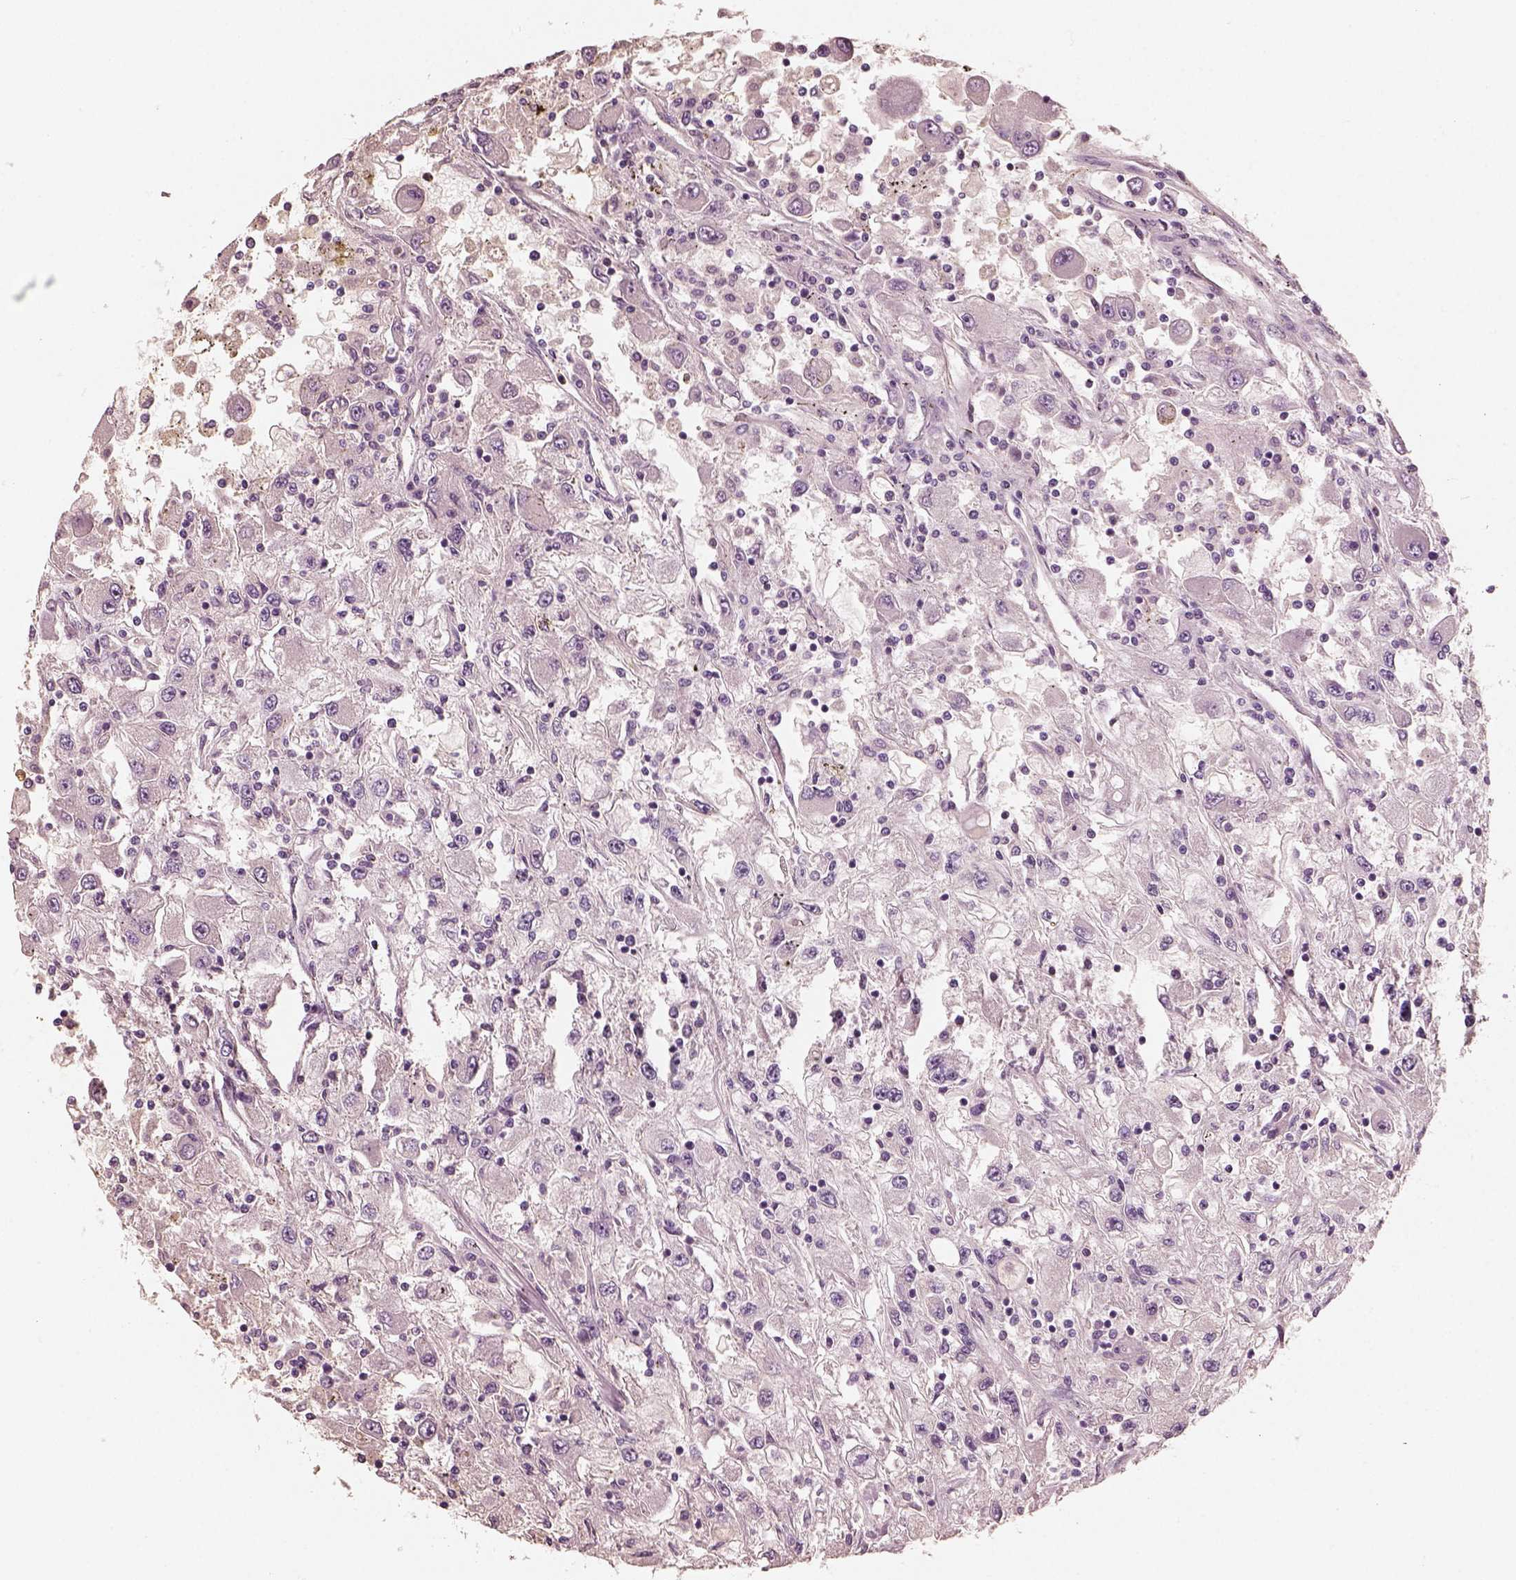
{"staining": {"intensity": "negative", "quantity": "none", "location": "none"}, "tissue": "renal cancer", "cell_type": "Tumor cells", "image_type": "cancer", "snomed": [{"axis": "morphology", "description": "Adenocarcinoma, NOS"}, {"axis": "topography", "description": "Kidney"}], "caption": "Protein analysis of renal cancer (adenocarcinoma) reveals no significant expression in tumor cells. Nuclei are stained in blue.", "gene": "RS1", "patient": {"sex": "female", "age": 67}}